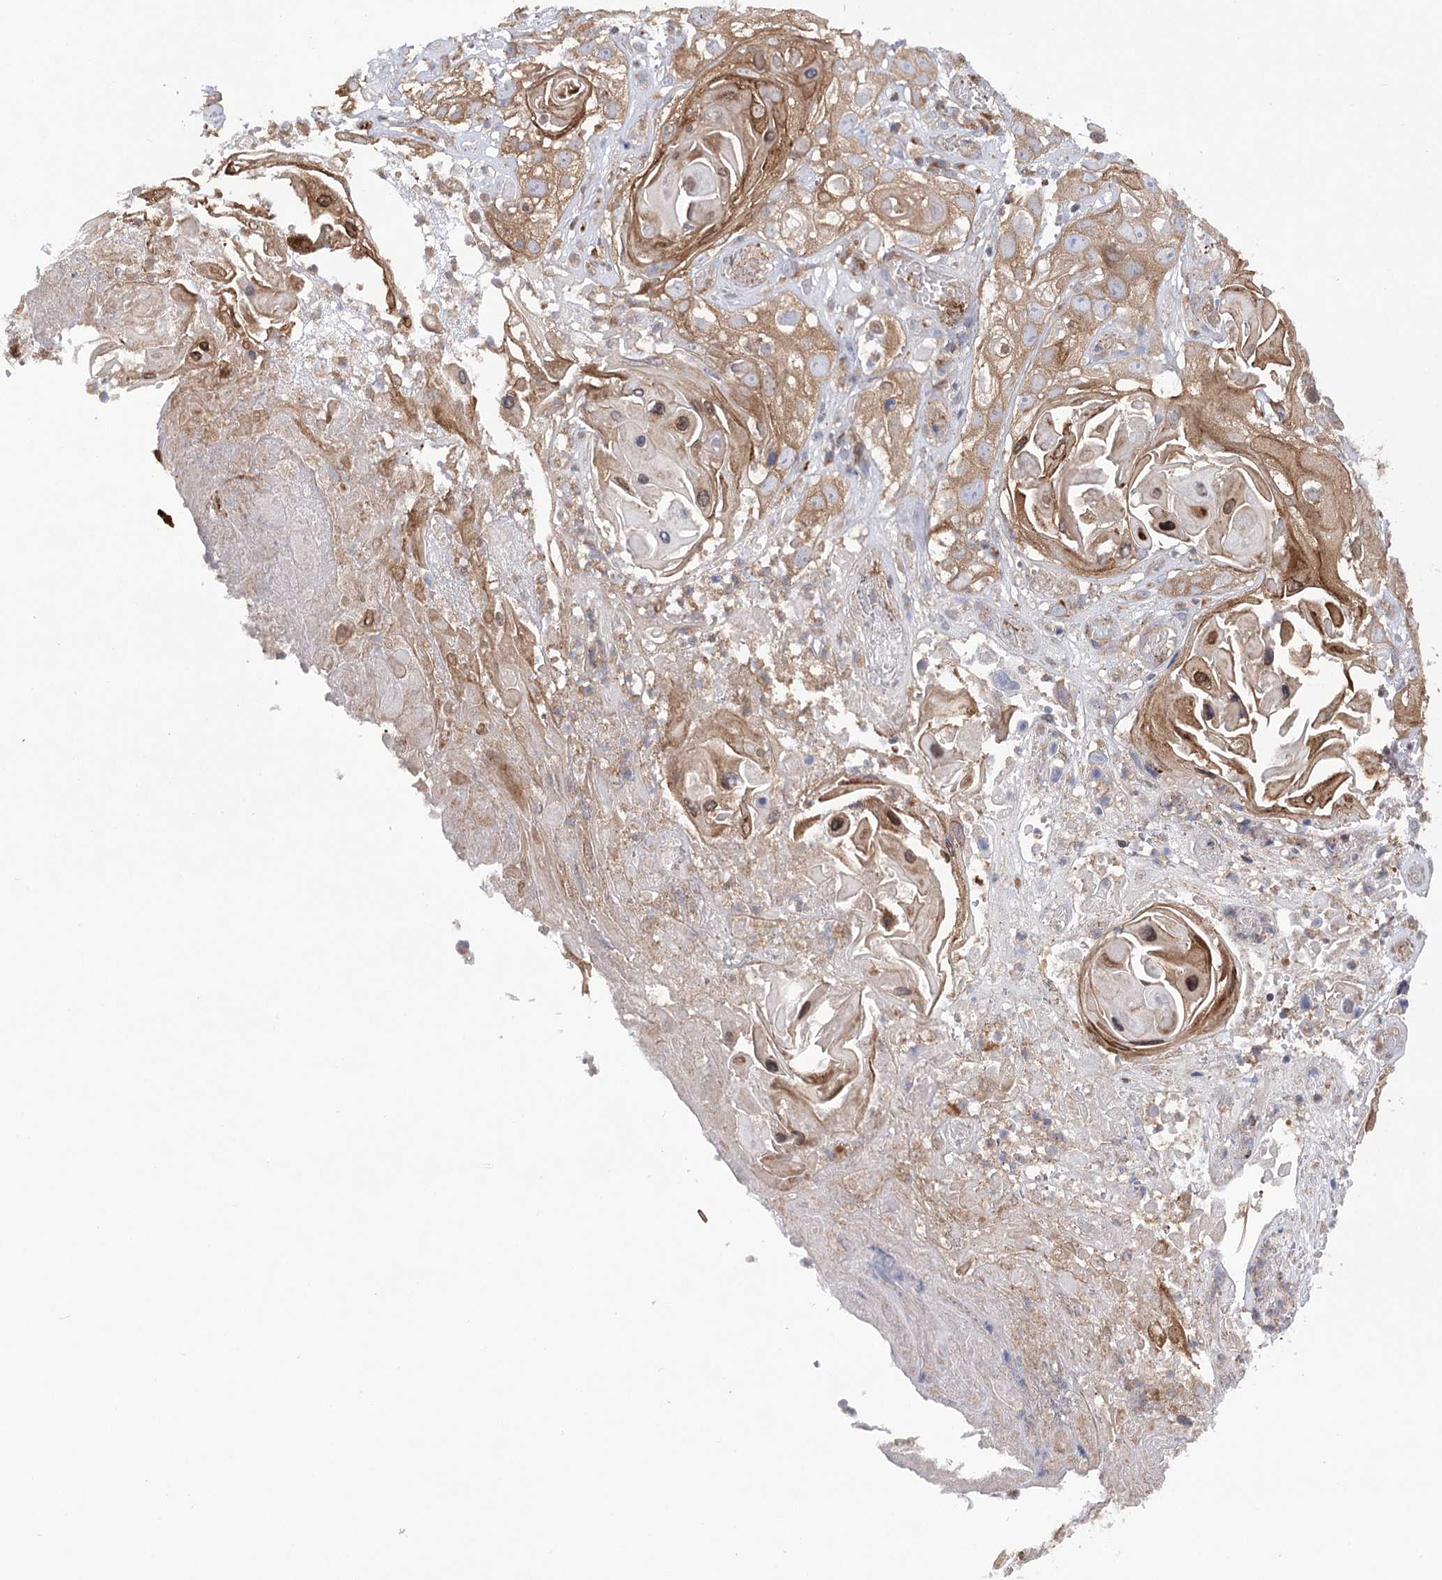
{"staining": {"intensity": "weak", "quantity": ">75%", "location": "cytoplasmic/membranous"}, "tissue": "skin cancer", "cell_type": "Tumor cells", "image_type": "cancer", "snomed": [{"axis": "morphology", "description": "Squamous cell carcinoma, NOS"}, {"axis": "topography", "description": "Skin"}], "caption": "Squamous cell carcinoma (skin) was stained to show a protein in brown. There is low levels of weak cytoplasmic/membranous positivity in about >75% of tumor cells.", "gene": "VPS37B", "patient": {"sex": "male", "age": 55}}